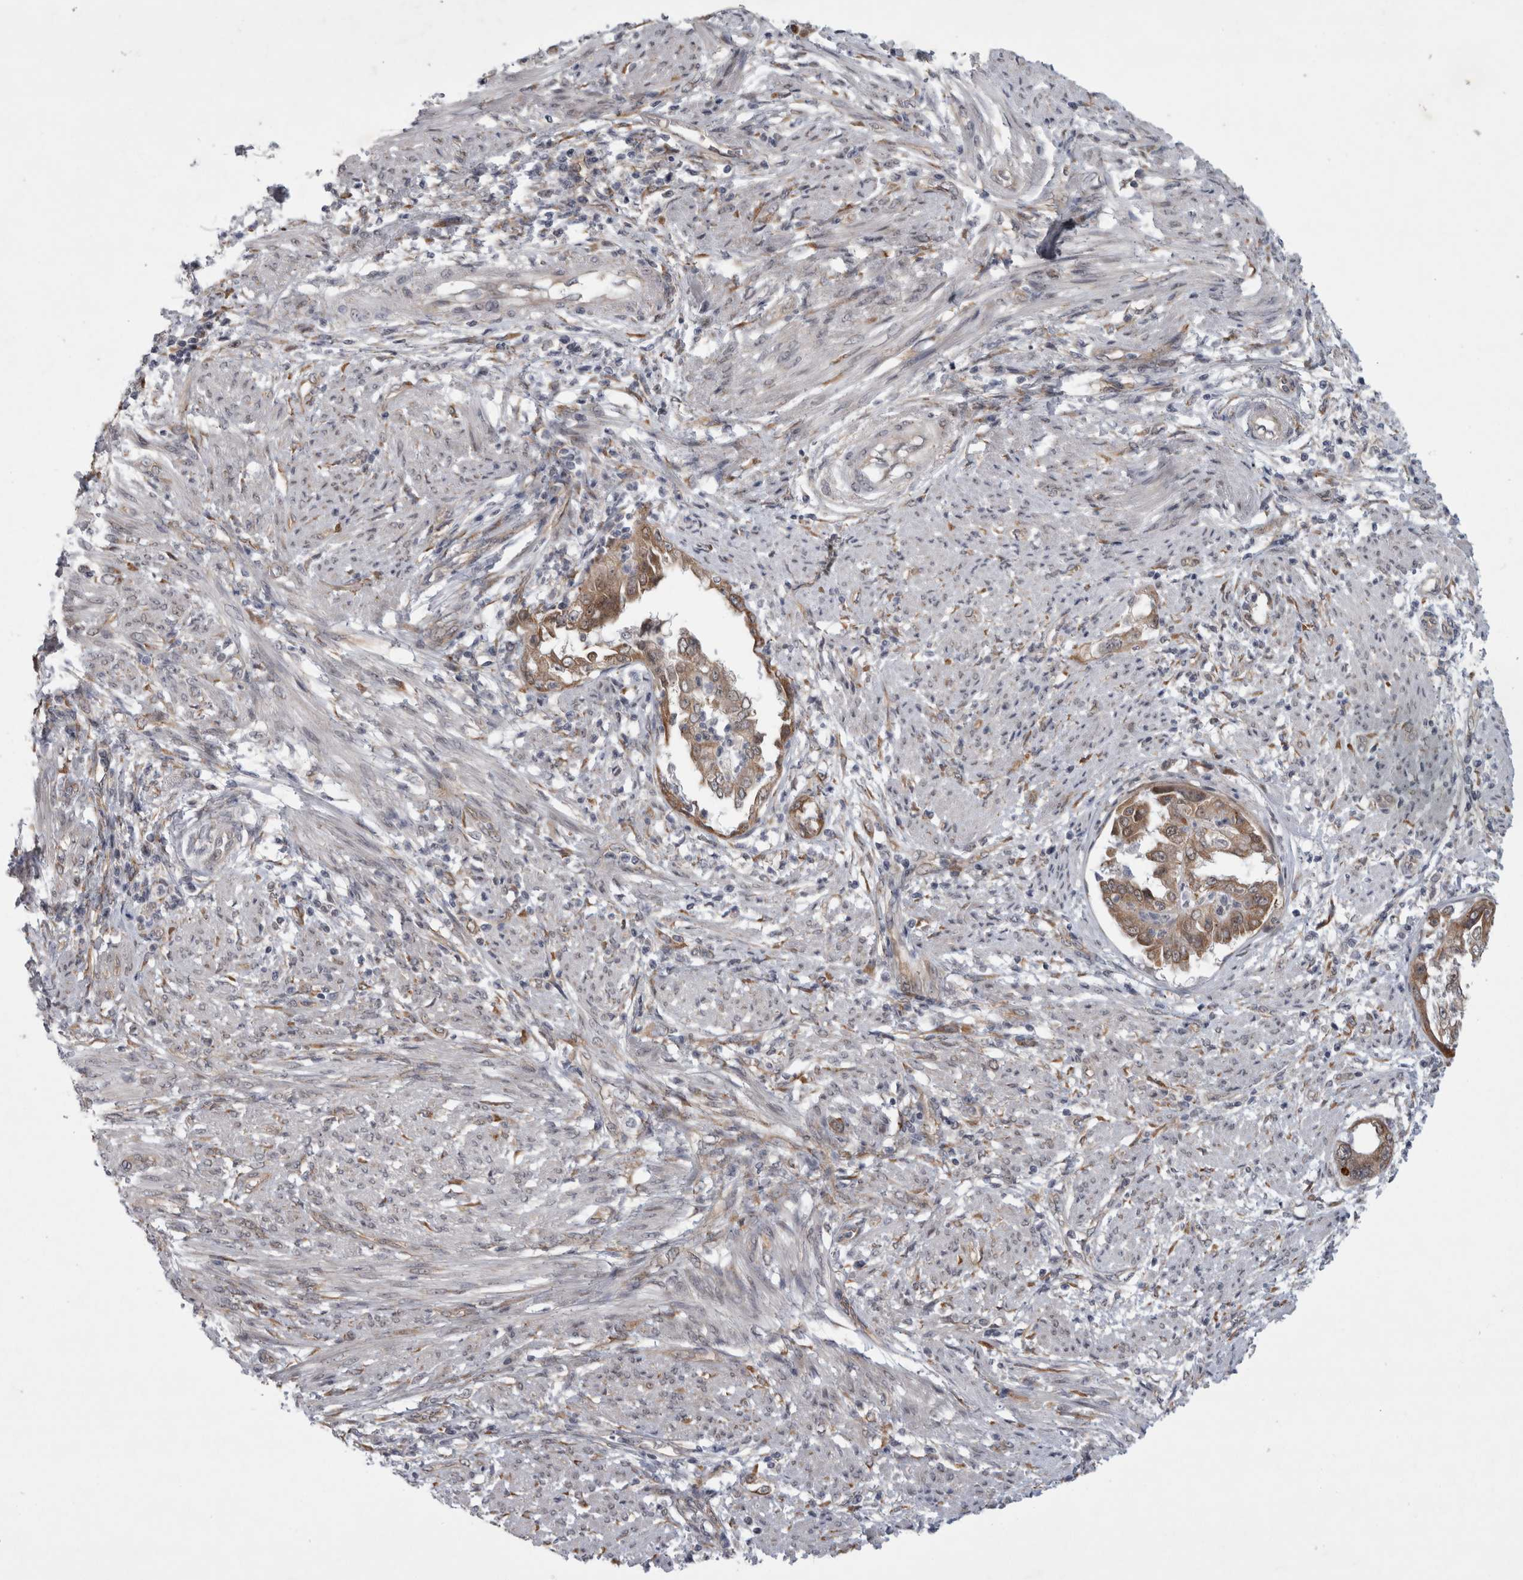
{"staining": {"intensity": "moderate", "quantity": "25%-75%", "location": "cytoplasmic/membranous"}, "tissue": "endometrial cancer", "cell_type": "Tumor cells", "image_type": "cancer", "snomed": [{"axis": "morphology", "description": "Adenocarcinoma, NOS"}, {"axis": "topography", "description": "Endometrium"}], "caption": "Brown immunohistochemical staining in human endometrial adenocarcinoma demonstrates moderate cytoplasmic/membranous positivity in about 25%-75% of tumor cells.", "gene": "PARP11", "patient": {"sex": "female", "age": 85}}